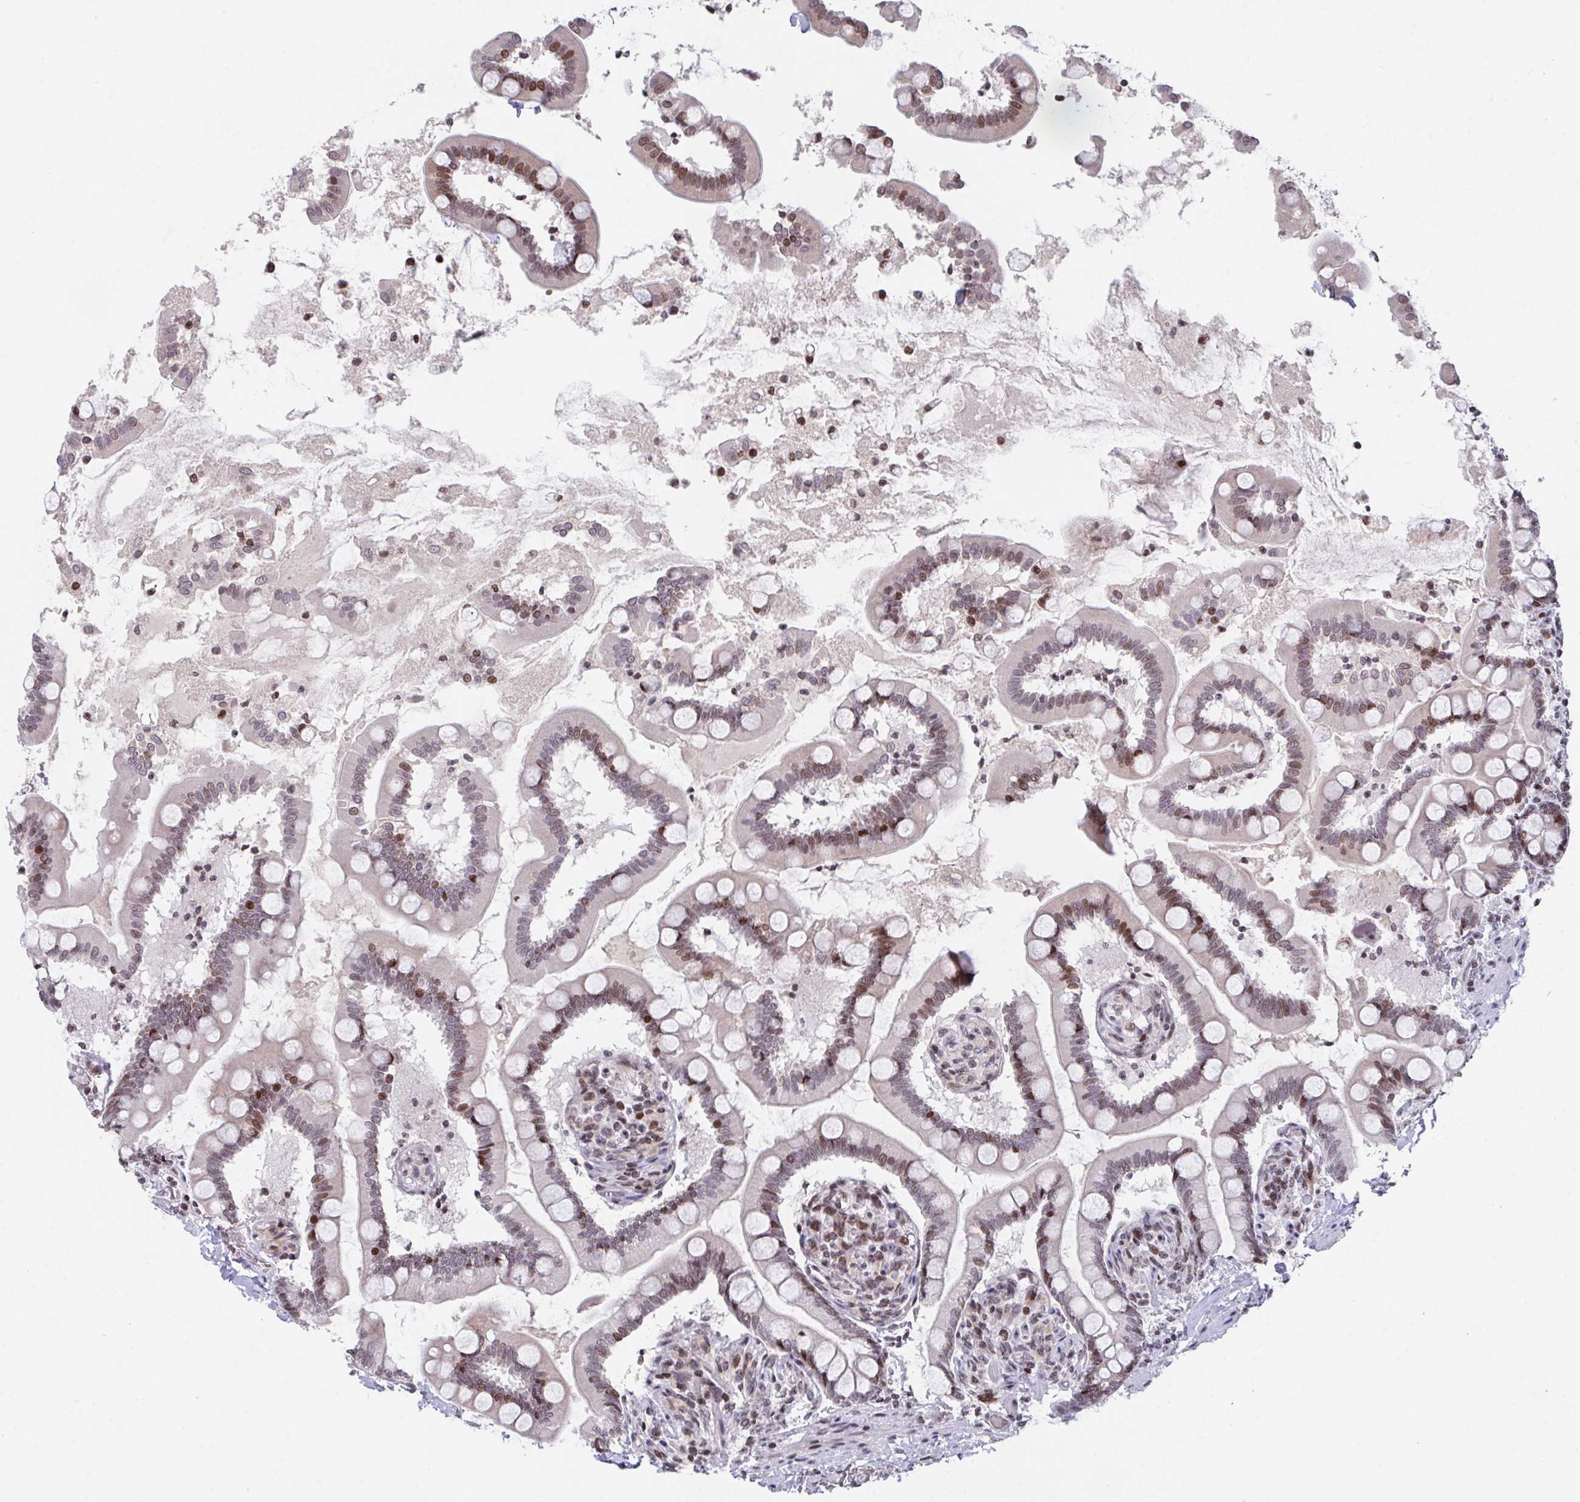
{"staining": {"intensity": "moderate", "quantity": ">75%", "location": "nuclear"}, "tissue": "small intestine", "cell_type": "Glandular cells", "image_type": "normal", "snomed": [{"axis": "morphology", "description": "Normal tissue, NOS"}, {"axis": "topography", "description": "Small intestine"}], "caption": "The image exhibits a brown stain indicating the presence of a protein in the nuclear of glandular cells in small intestine. (Brightfield microscopy of DAB IHC at high magnification).", "gene": "PCDHB8", "patient": {"sex": "female", "age": 64}}